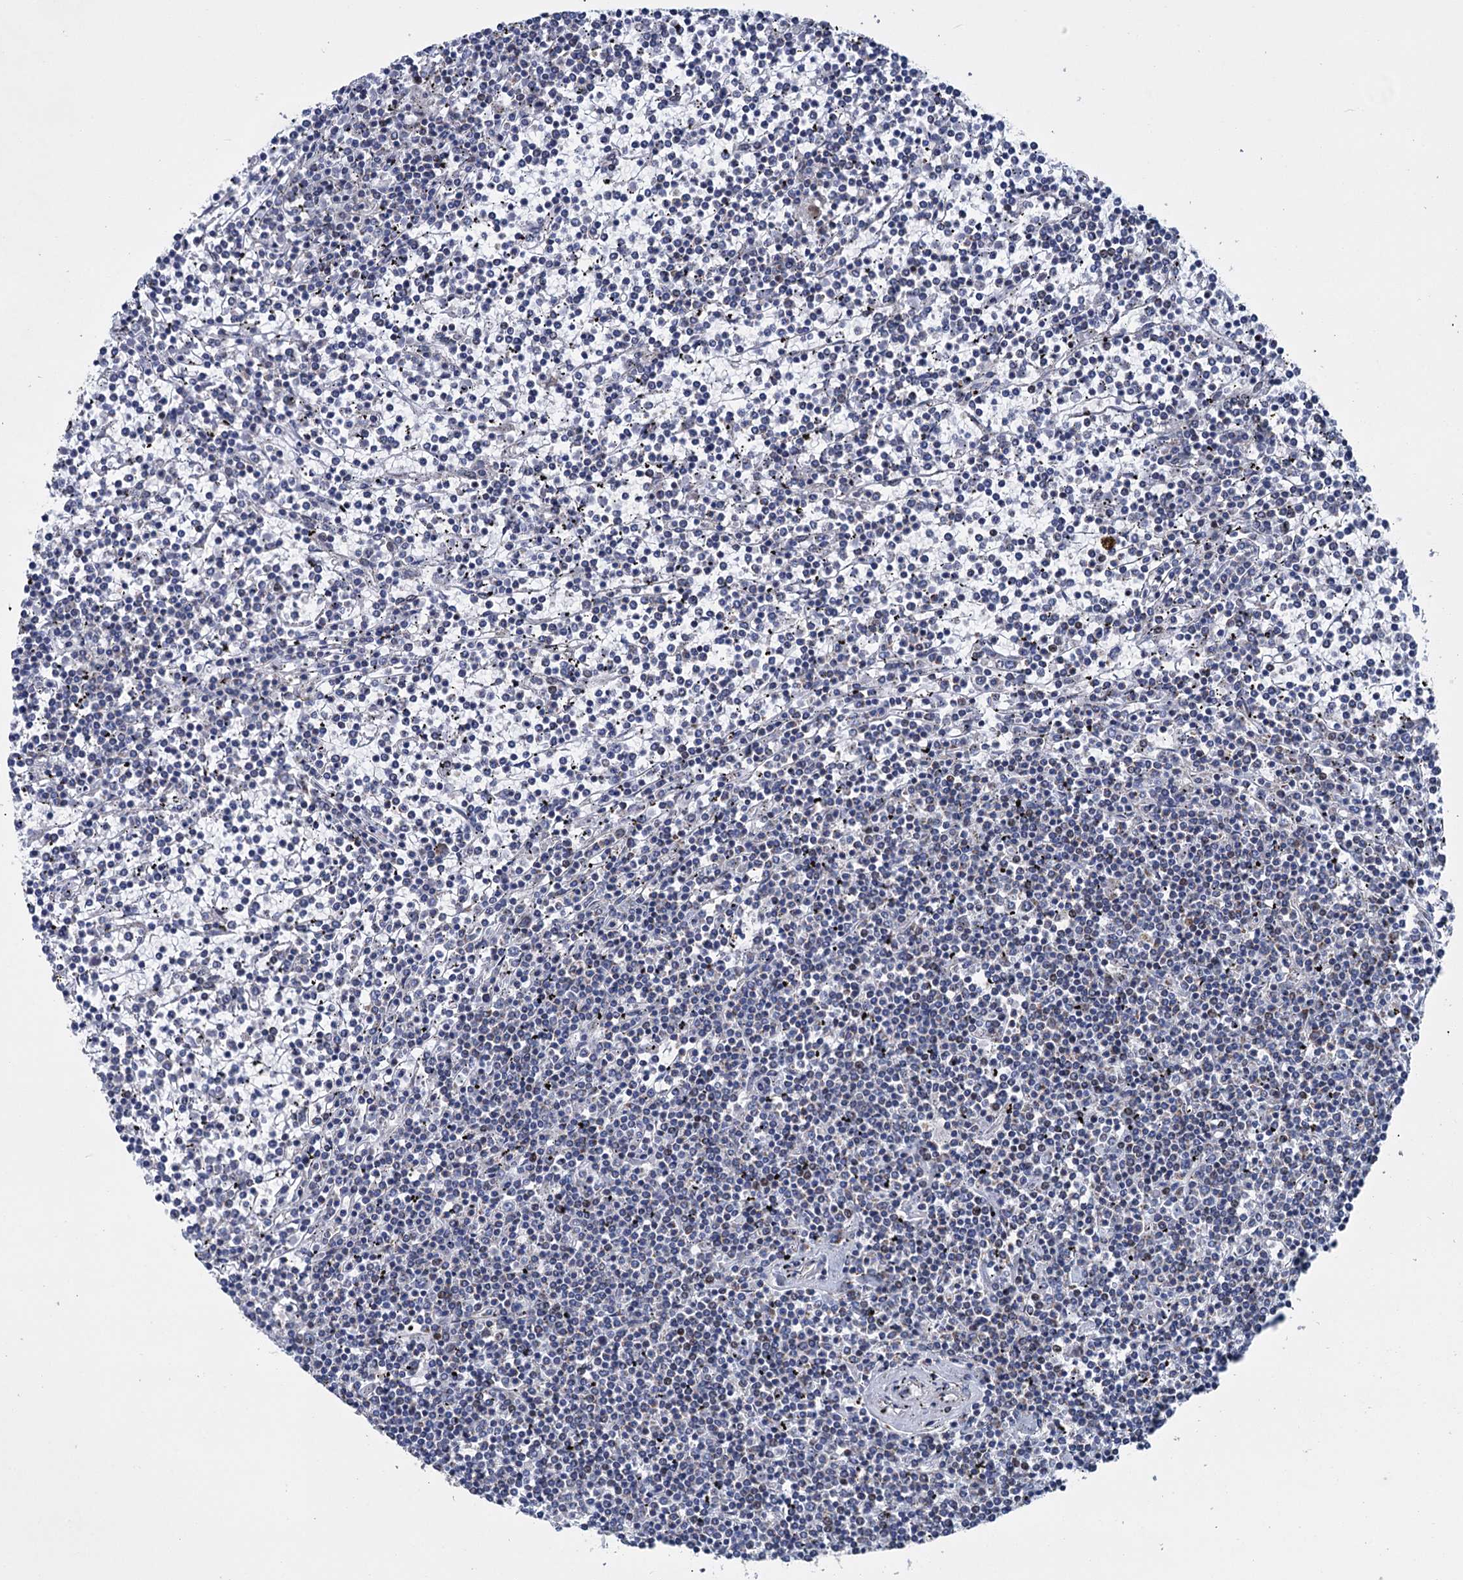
{"staining": {"intensity": "negative", "quantity": "none", "location": "none"}, "tissue": "lymphoma", "cell_type": "Tumor cells", "image_type": "cancer", "snomed": [{"axis": "morphology", "description": "Malignant lymphoma, non-Hodgkin's type, Low grade"}, {"axis": "topography", "description": "Spleen"}], "caption": "Immunohistochemistry image of neoplastic tissue: low-grade malignant lymphoma, non-Hodgkin's type stained with DAB displays no significant protein positivity in tumor cells.", "gene": "MORN3", "patient": {"sex": "female", "age": 19}}